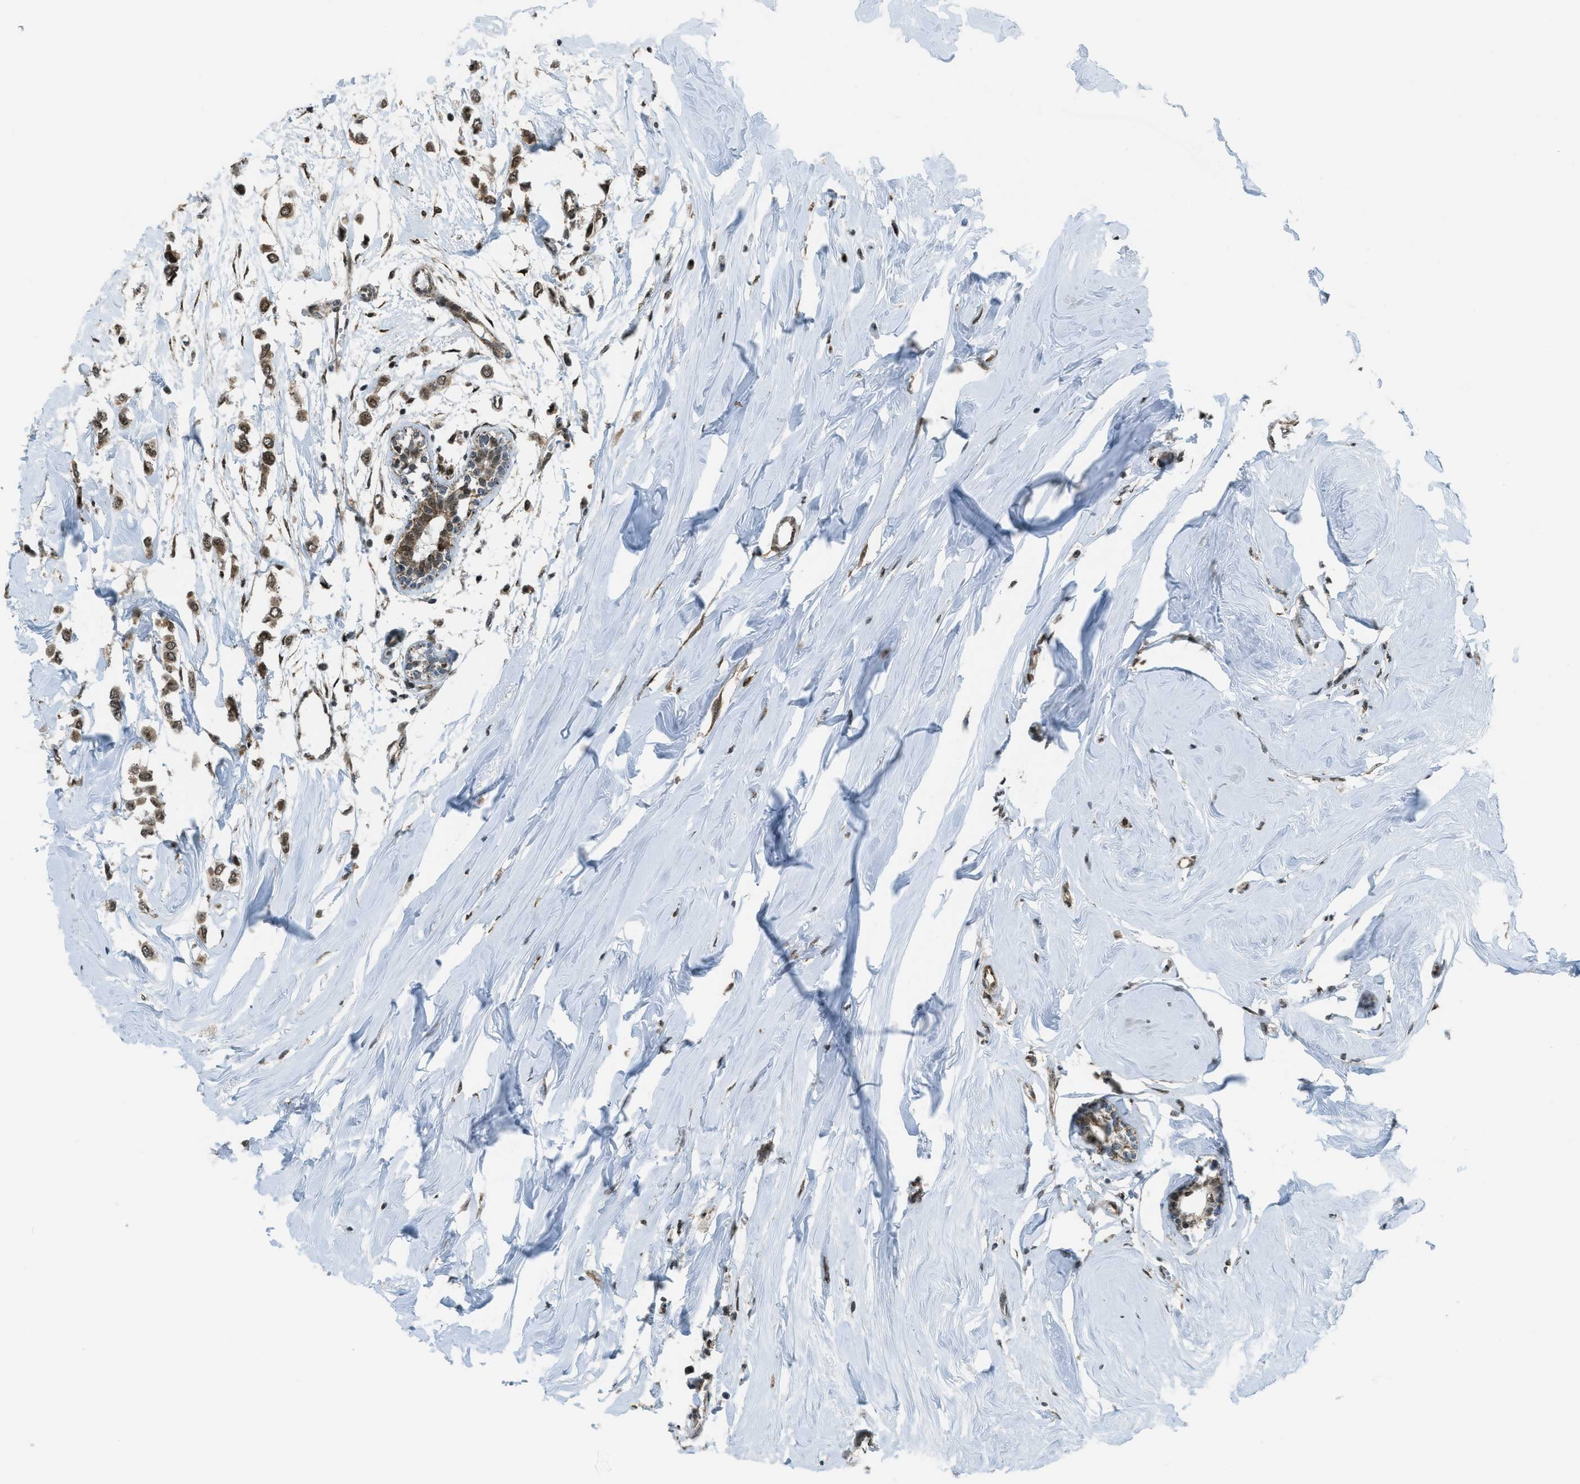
{"staining": {"intensity": "moderate", "quantity": ">75%", "location": "cytoplasmic/membranous,nuclear"}, "tissue": "breast cancer", "cell_type": "Tumor cells", "image_type": "cancer", "snomed": [{"axis": "morphology", "description": "Duct carcinoma"}, {"axis": "topography", "description": "Breast"}], "caption": "Immunohistochemistry (IHC) histopathology image of breast cancer stained for a protein (brown), which reveals medium levels of moderate cytoplasmic/membranous and nuclear staining in approximately >75% of tumor cells.", "gene": "TNPO1", "patient": {"sex": "female", "age": 40}}